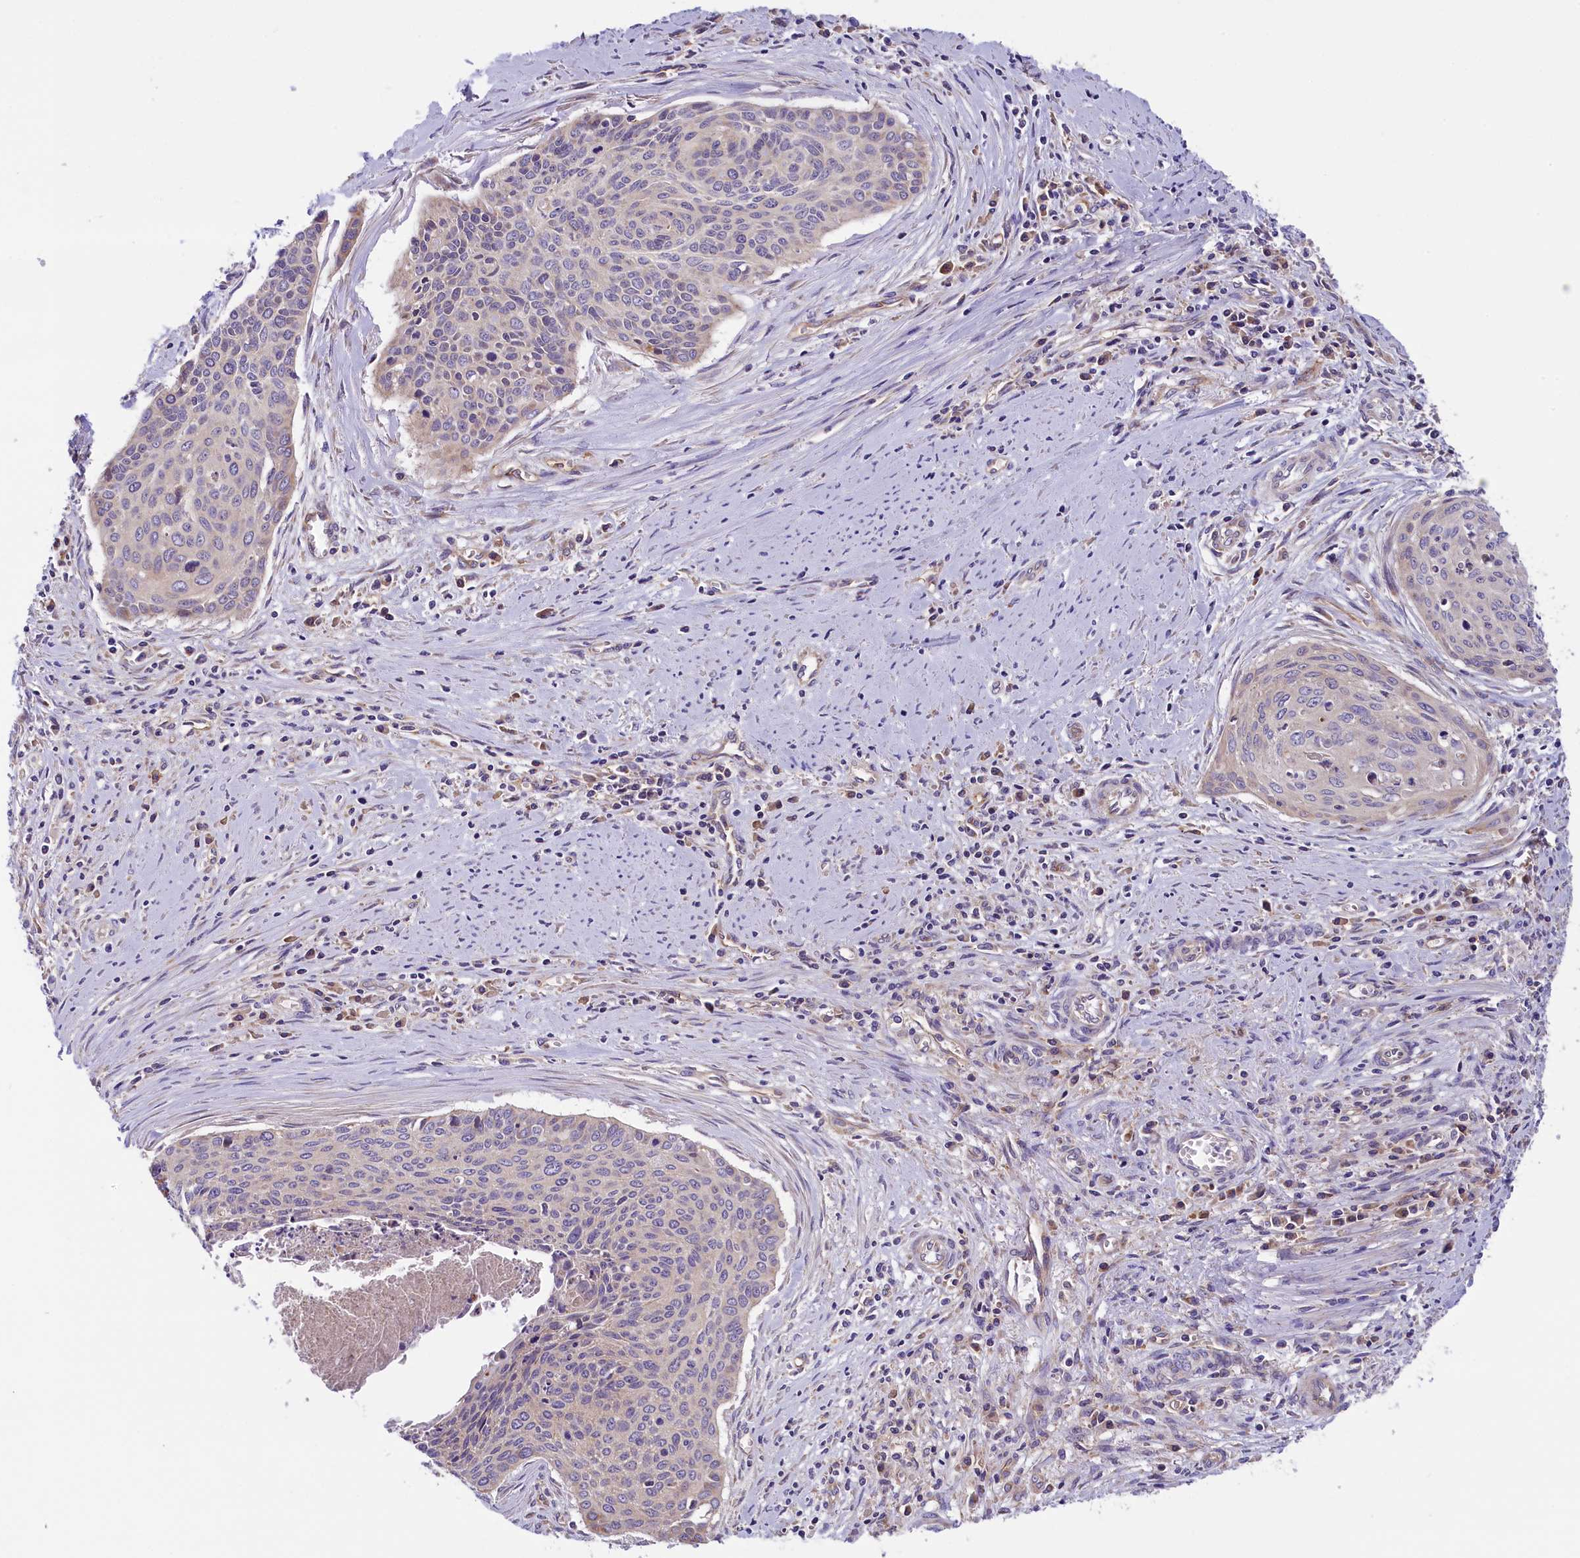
{"staining": {"intensity": "negative", "quantity": "none", "location": "none"}, "tissue": "cervical cancer", "cell_type": "Tumor cells", "image_type": "cancer", "snomed": [{"axis": "morphology", "description": "Squamous cell carcinoma, NOS"}, {"axis": "topography", "description": "Cervix"}], "caption": "Immunohistochemistry (IHC) histopathology image of squamous cell carcinoma (cervical) stained for a protein (brown), which demonstrates no positivity in tumor cells.", "gene": "DNAJB9", "patient": {"sex": "female", "age": 55}}